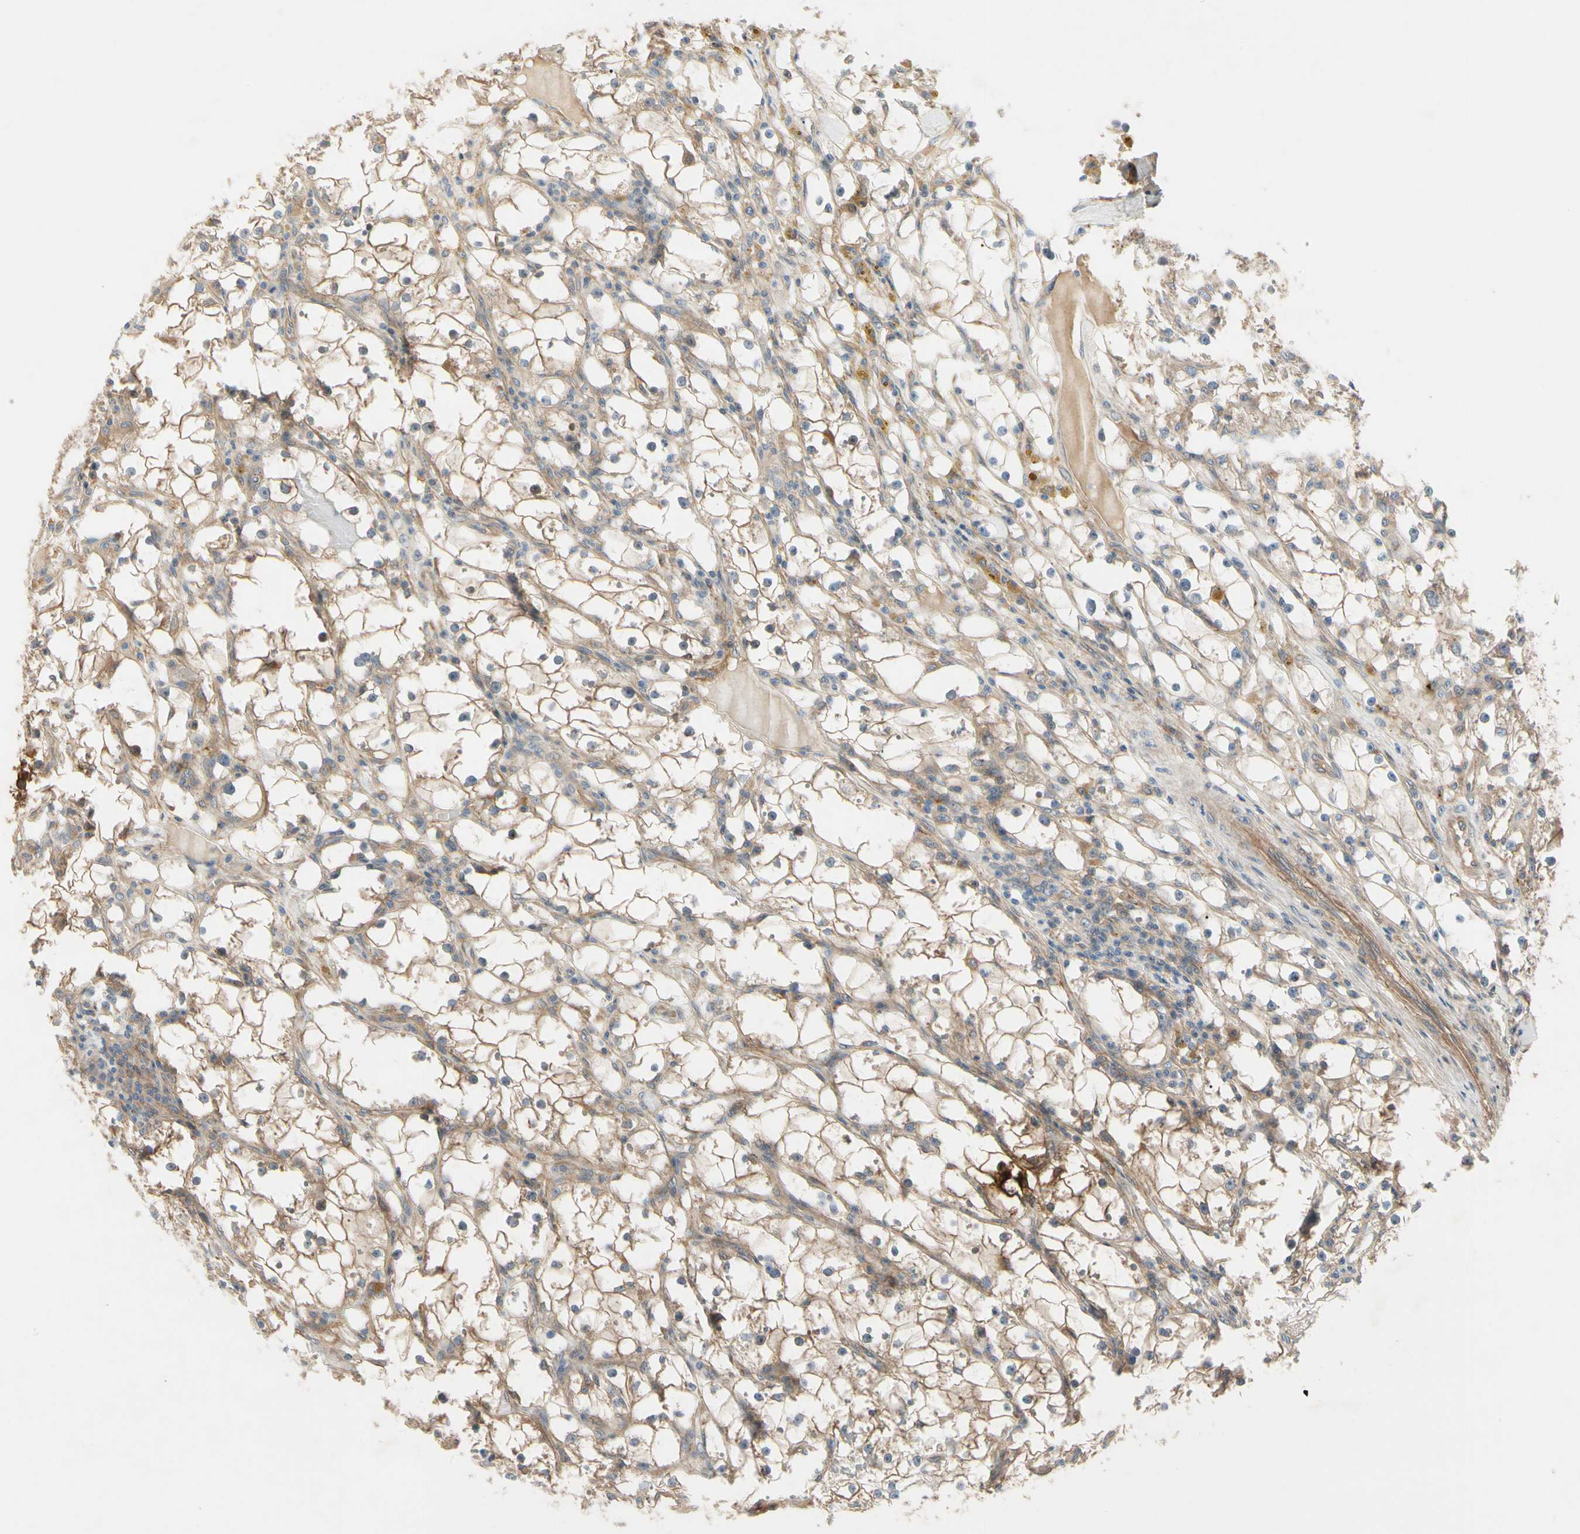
{"staining": {"intensity": "moderate", "quantity": ">75%", "location": "cytoplasmic/membranous"}, "tissue": "renal cancer", "cell_type": "Tumor cells", "image_type": "cancer", "snomed": [{"axis": "morphology", "description": "Adenocarcinoma, NOS"}, {"axis": "topography", "description": "Kidney"}], "caption": "Adenocarcinoma (renal) tissue exhibits moderate cytoplasmic/membranous positivity in approximately >75% of tumor cells, visualized by immunohistochemistry.", "gene": "F2R", "patient": {"sex": "male", "age": 56}}